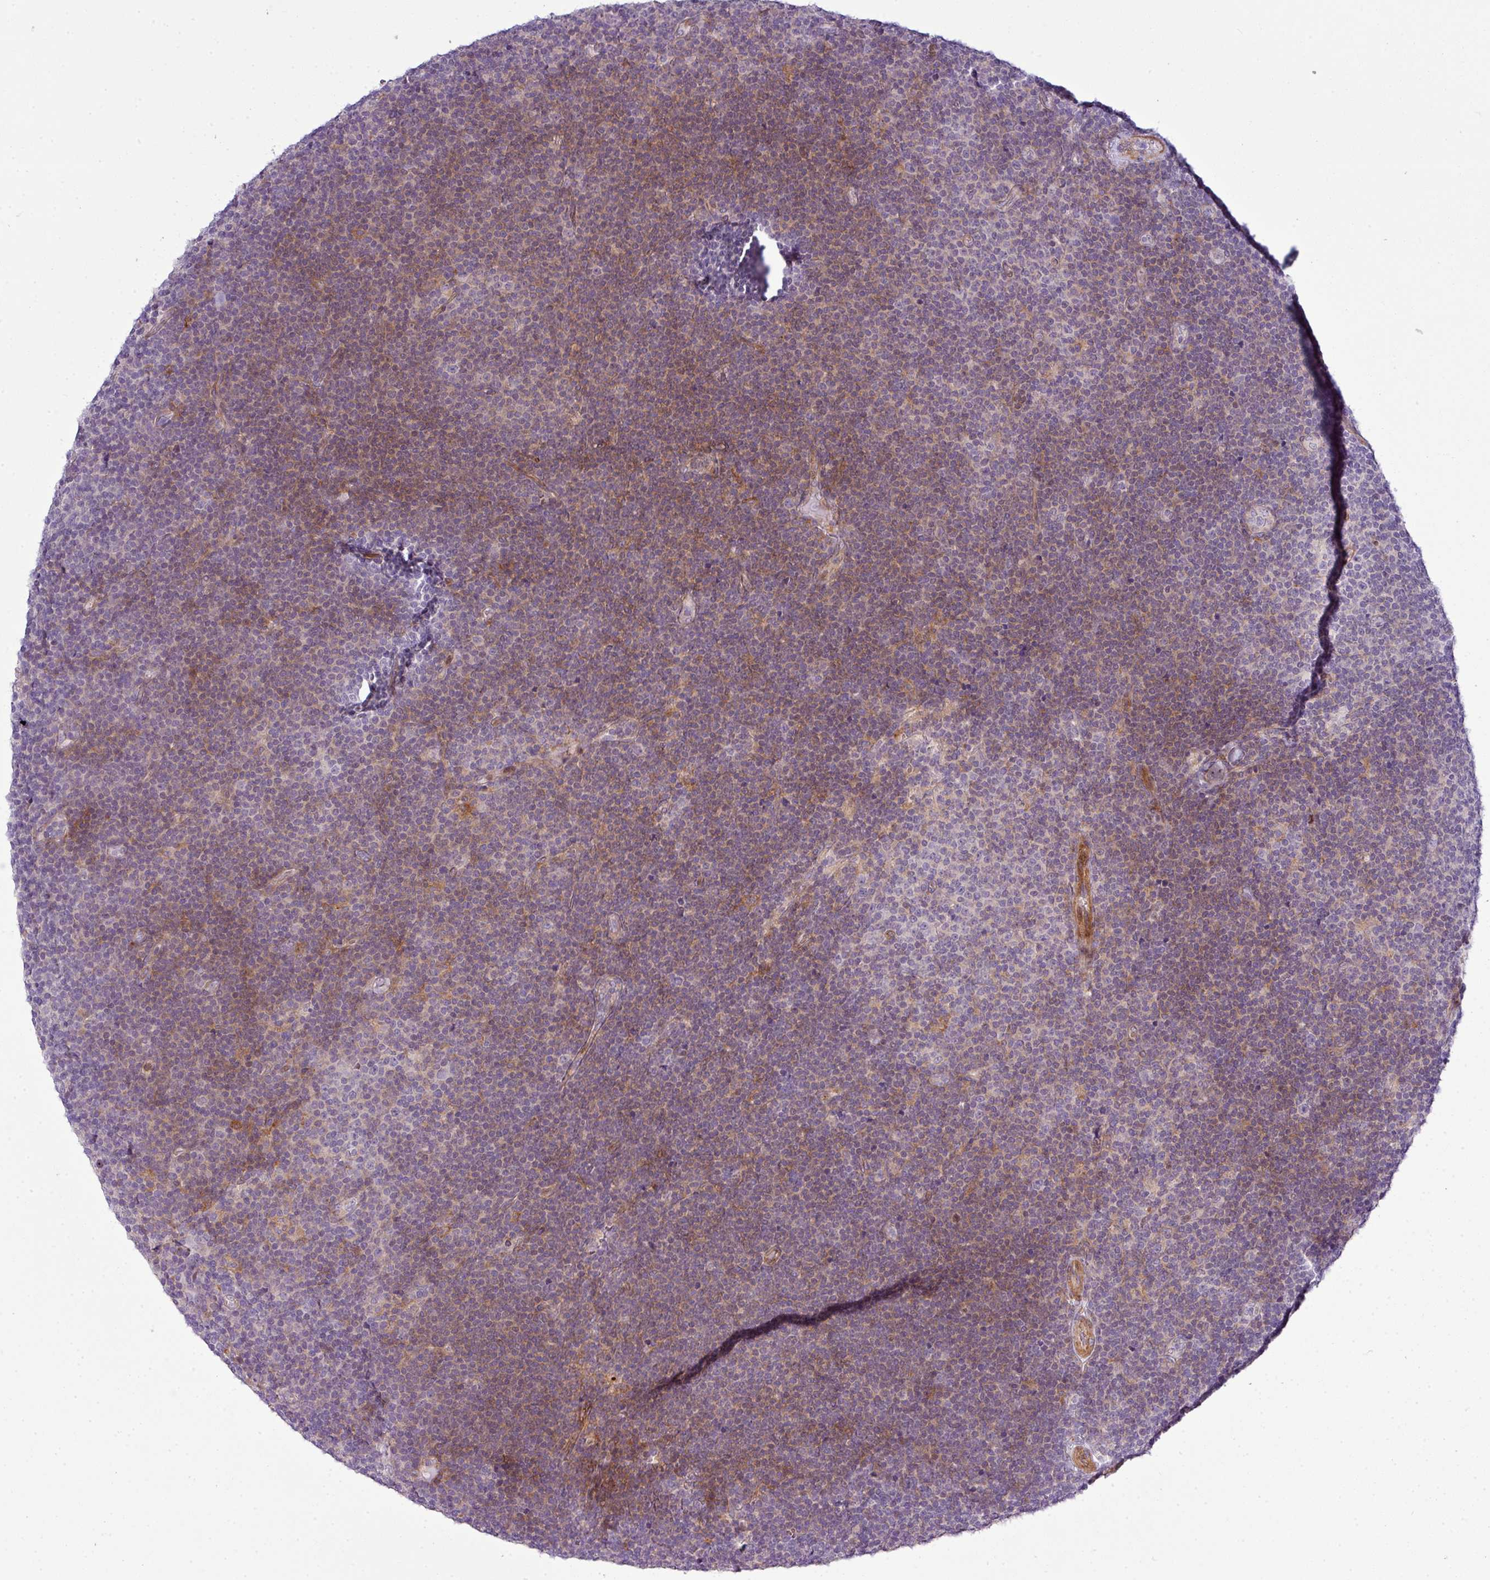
{"staining": {"intensity": "weak", "quantity": "25%-75%", "location": "cytoplasmic/membranous"}, "tissue": "lymphoma", "cell_type": "Tumor cells", "image_type": "cancer", "snomed": [{"axis": "morphology", "description": "Malignant lymphoma, non-Hodgkin's type, Low grade"}, {"axis": "topography", "description": "Lymph node"}], "caption": "Lymphoma stained with DAB (3,3'-diaminobenzidine) IHC demonstrates low levels of weak cytoplasmic/membranous expression in approximately 25%-75% of tumor cells. The staining was performed using DAB to visualize the protein expression in brown, while the nuclei were stained in blue with hematoxylin (Magnification: 20x).", "gene": "ZNF688", "patient": {"sex": "male", "age": 48}}